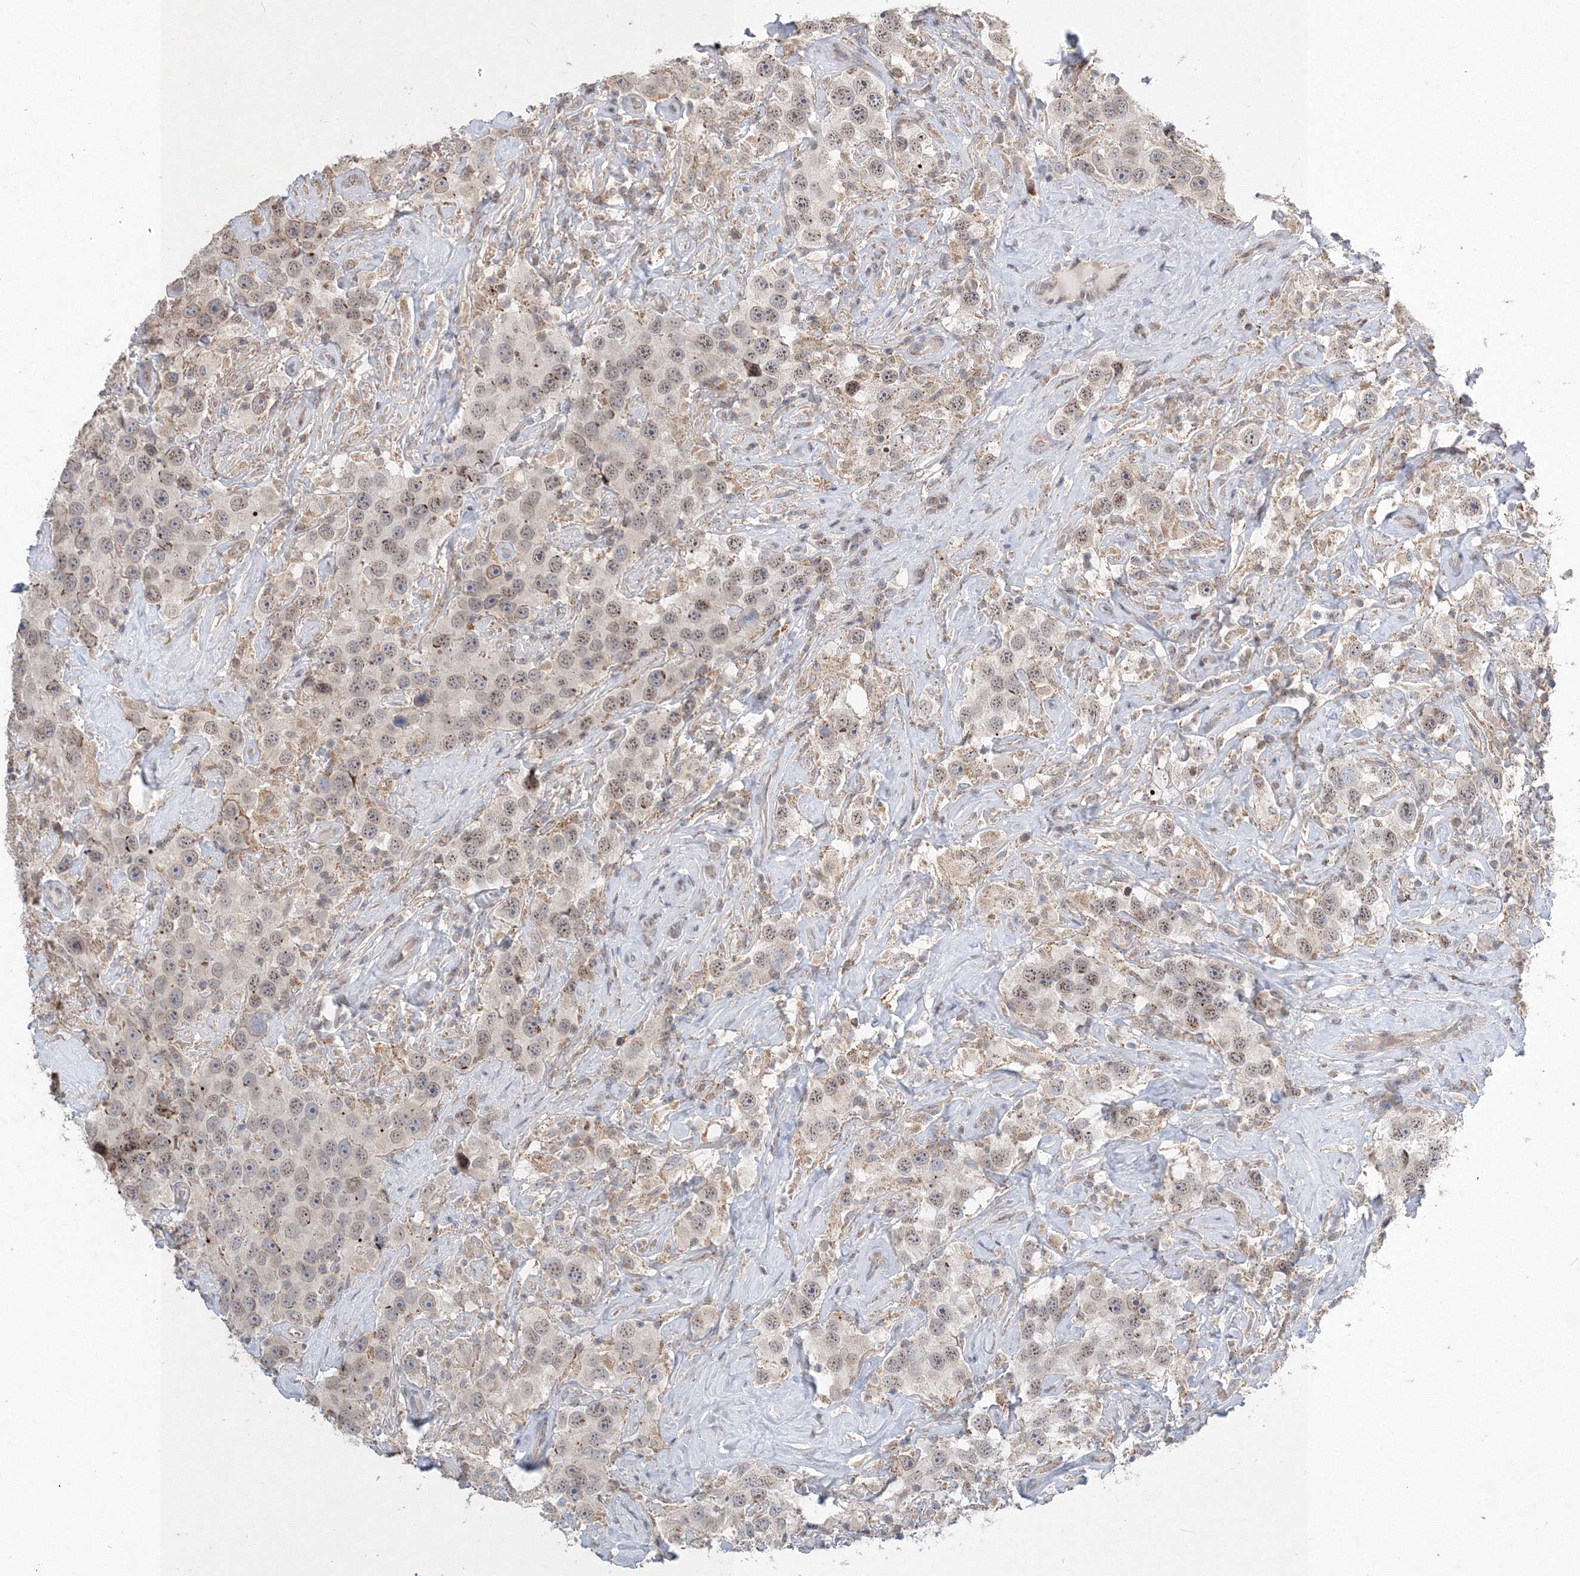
{"staining": {"intensity": "moderate", "quantity": ">75%", "location": "nuclear"}, "tissue": "testis cancer", "cell_type": "Tumor cells", "image_type": "cancer", "snomed": [{"axis": "morphology", "description": "Seminoma, NOS"}, {"axis": "topography", "description": "Testis"}], "caption": "IHC staining of testis seminoma, which shows medium levels of moderate nuclear positivity in about >75% of tumor cells indicating moderate nuclear protein staining. The staining was performed using DAB (3,3'-diaminobenzidine) (brown) for protein detection and nuclei were counterstained in hematoxylin (blue).", "gene": "AASDH", "patient": {"sex": "male", "age": 49}}